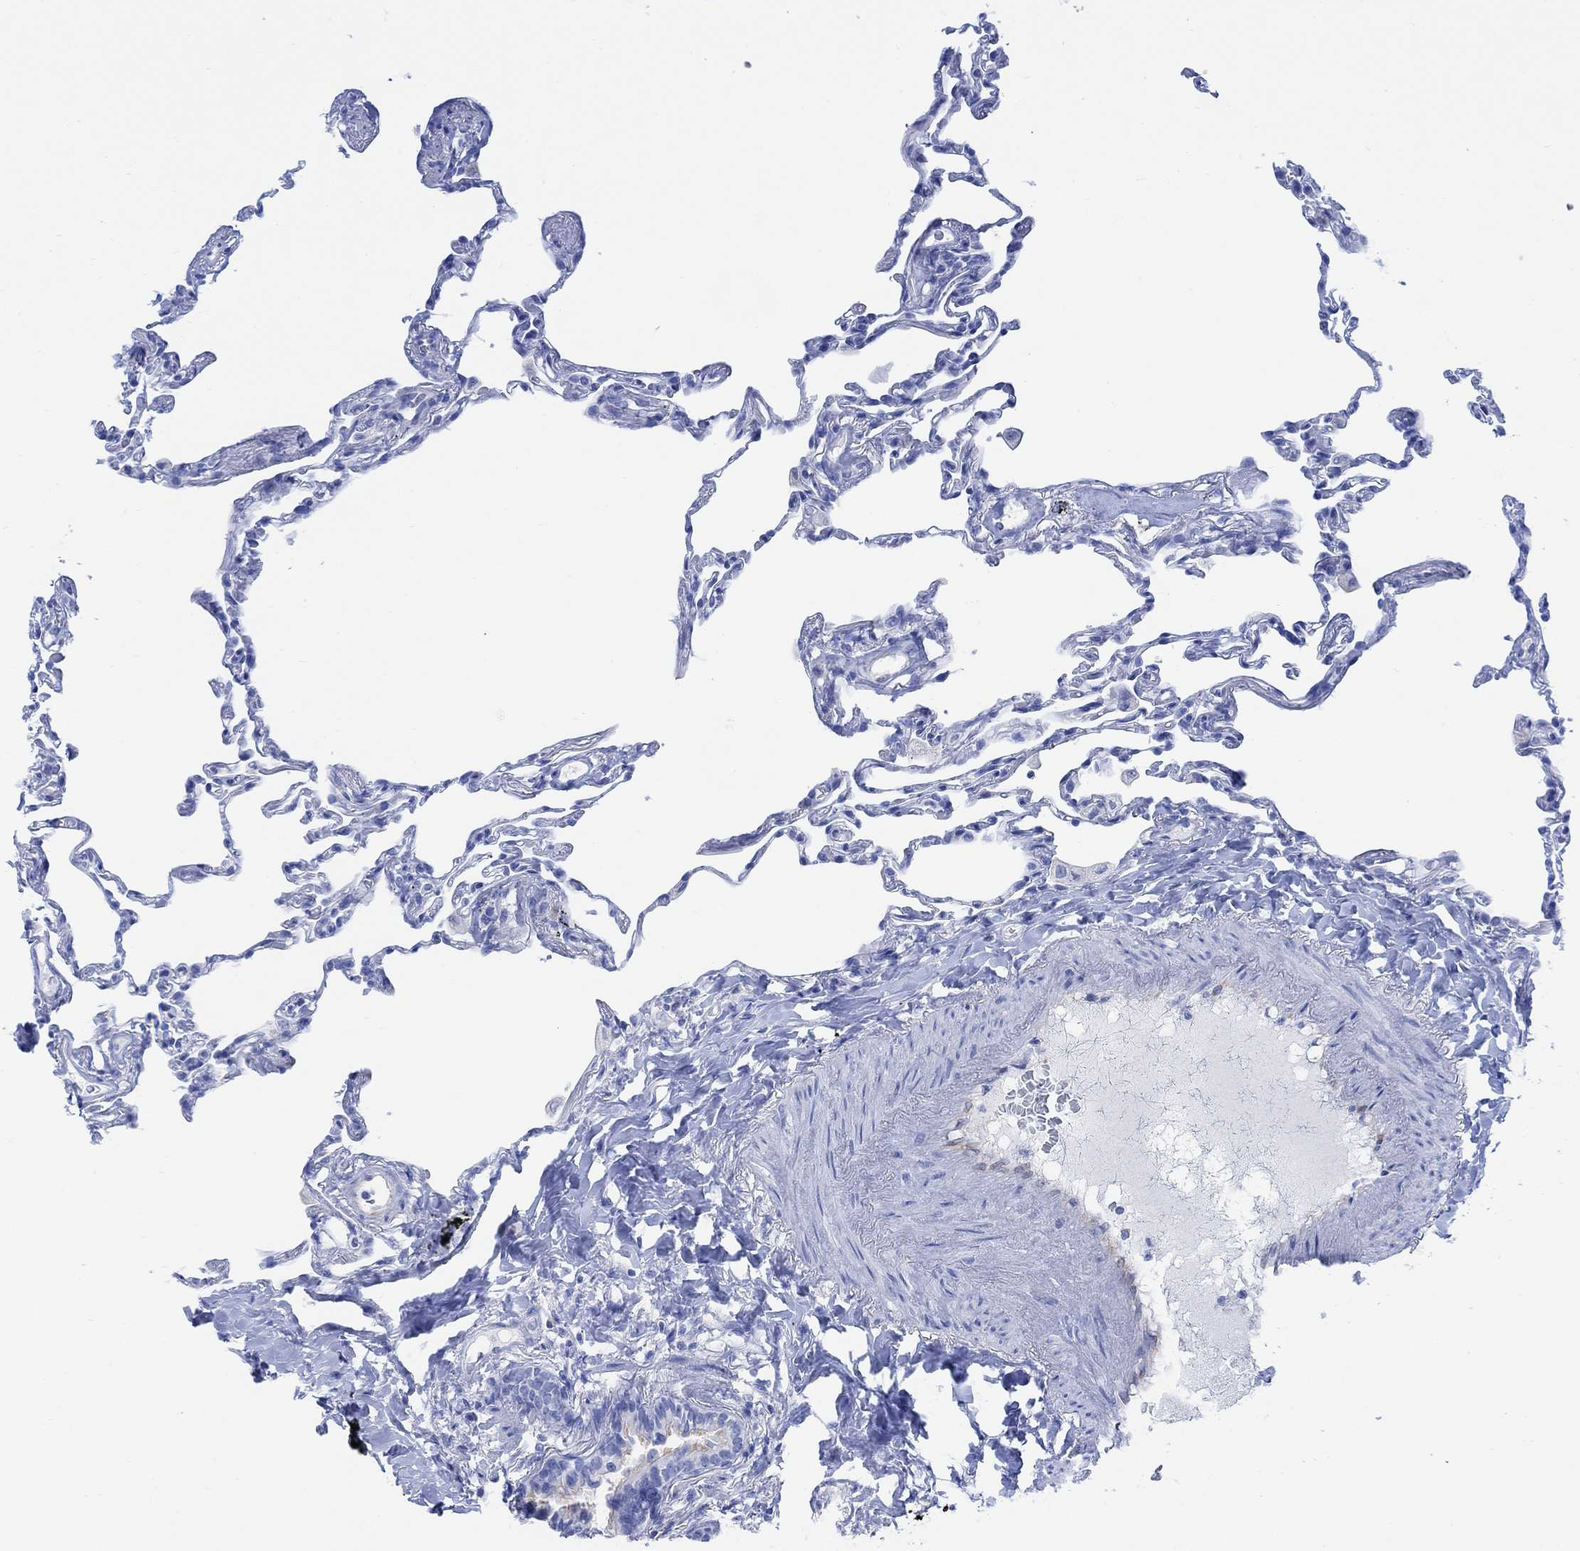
{"staining": {"intensity": "negative", "quantity": "none", "location": "none"}, "tissue": "lung", "cell_type": "Alveolar cells", "image_type": "normal", "snomed": [{"axis": "morphology", "description": "Normal tissue, NOS"}, {"axis": "topography", "description": "Lung"}], "caption": "Immunohistochemistry (IHC) micrograph of unremarkable lung: human lung stained with DAB (3,3'-diaminobenzidine) reveals no significant protein expression in alveolar cells.", "gene": "GNG13", "patient": {"sex": "female", "age": 57}}